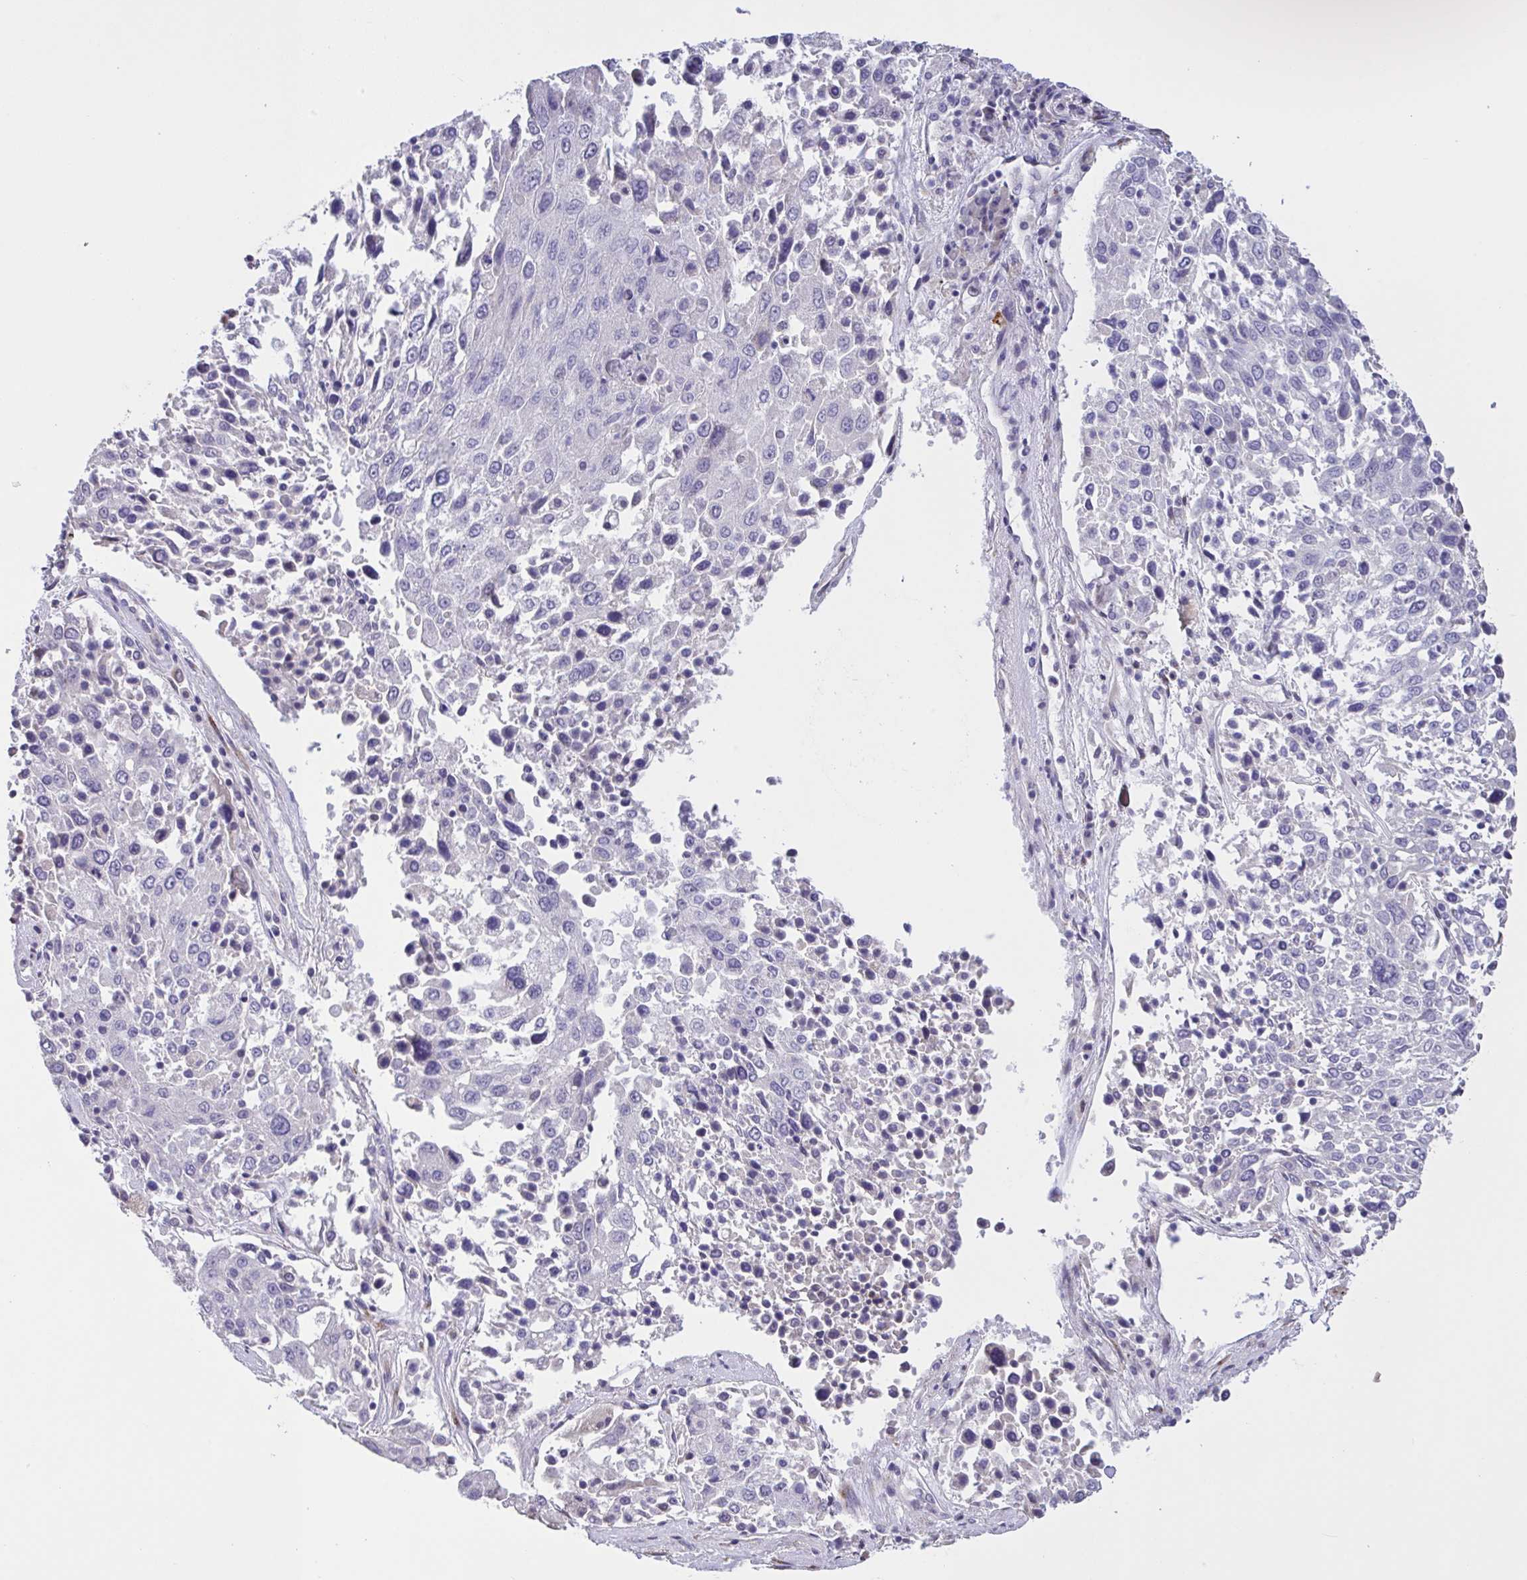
{"staining": {"intensity": "negative", "quantity": "none", "location": "none"}, "tissue": "lung cancer", "cell_type": "Tumor cells", "image_type": "cancer", "snomed": [{"axis": "morphology", "description": "Squamous cell carcinoma, NOS"}, {"axis": "topography", "description": "Lung"}], "caption": "An IHC photomicrograph of lung cancer (squamous cell carcinoma) is shown. There is no staining in tumor cells of lung cancer (squamous cell carcinoma).", "gene": "MRGPRX2", "patient": {"sex": "male", "age": 65}}